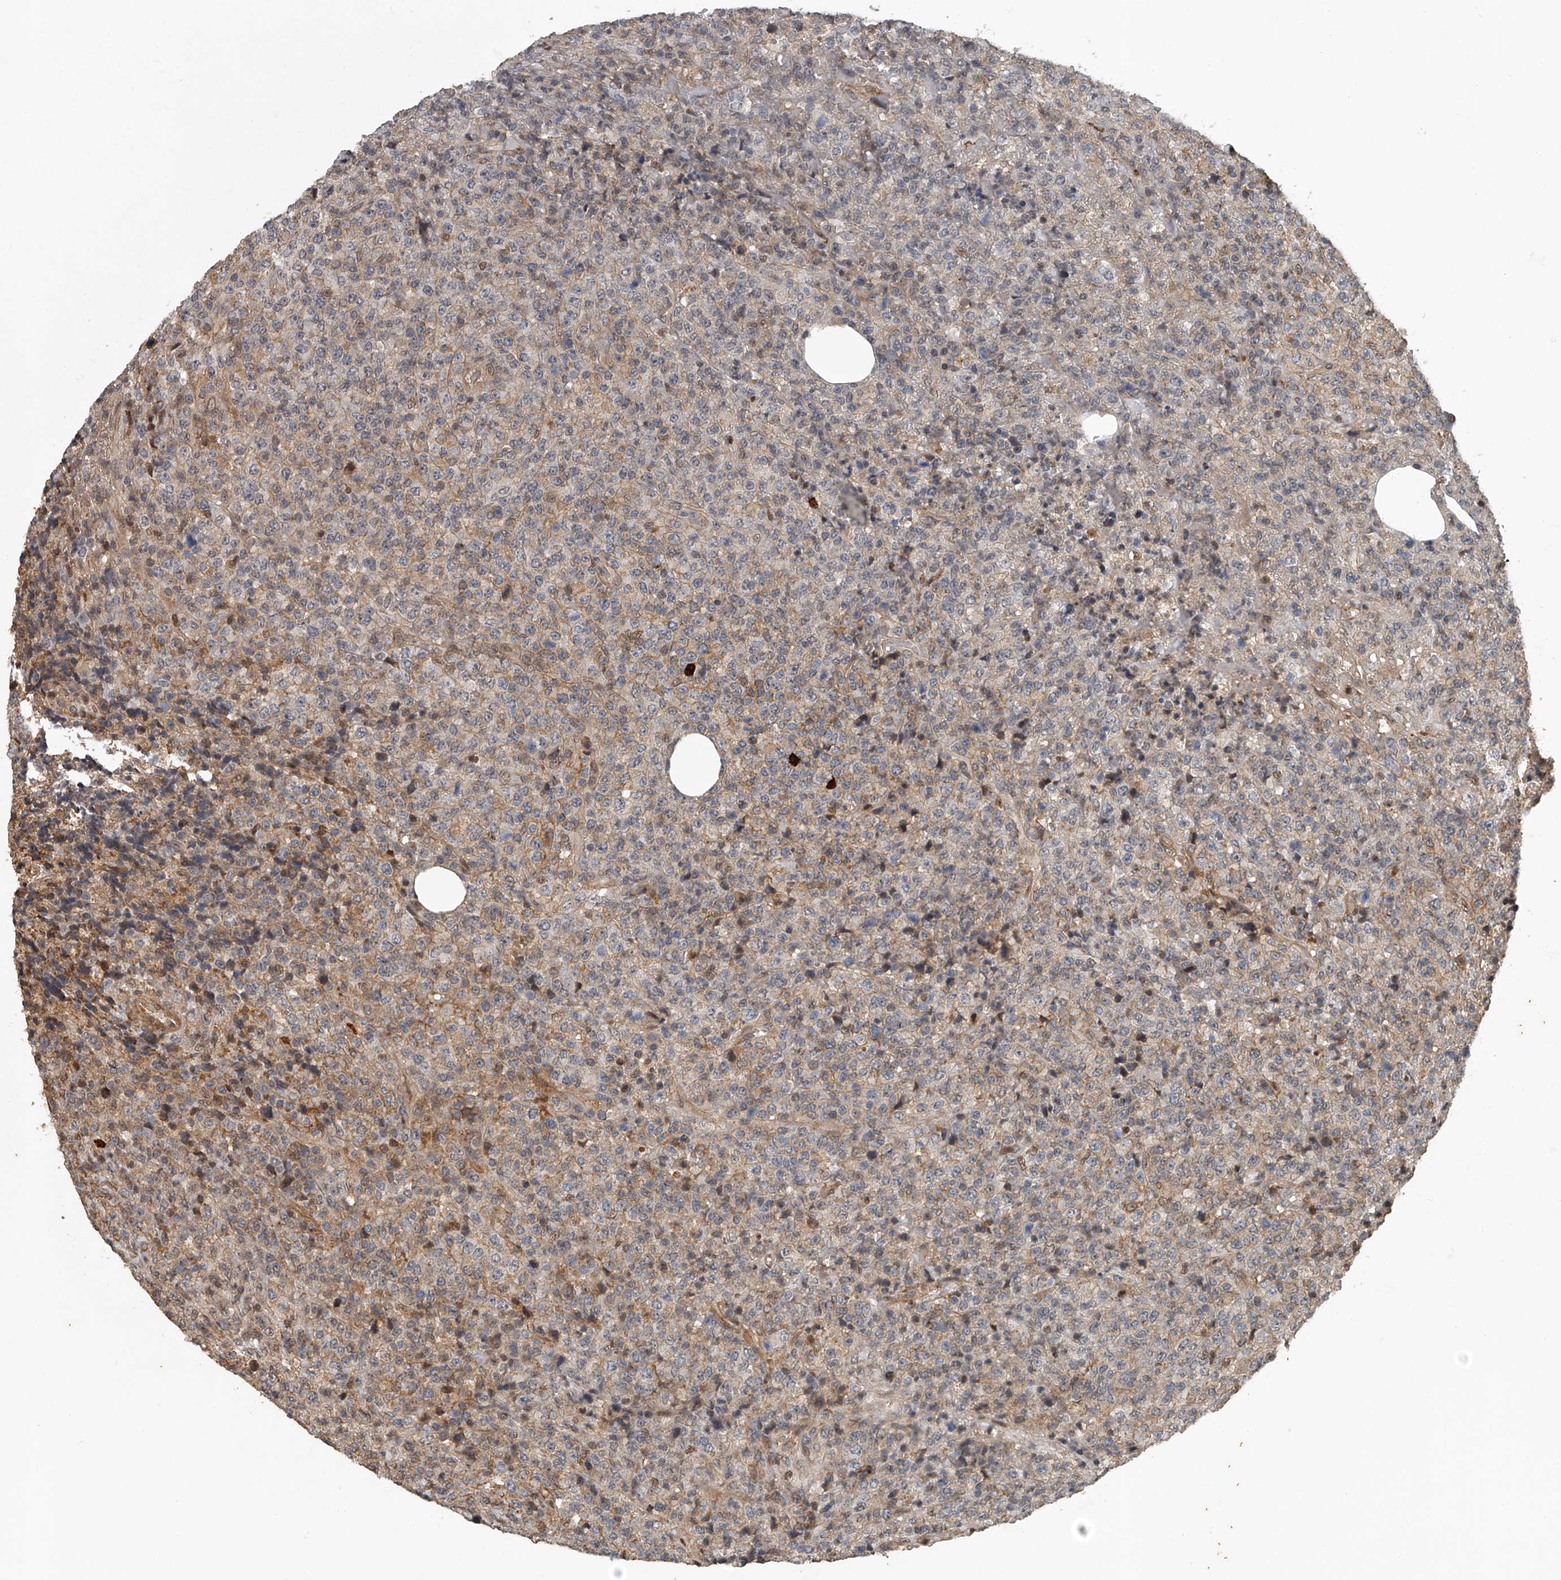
{"staining": {"intensity": "negative", "quantity": "none", "location": "none"}, "tissue": "lymphoma", "cell_type": "Tumor cells", "image_type": "cancer", "snomed": [{"axis": "morphology", "description": "Malignant lymphoma, non-Hodgkin's type, High grade"}, {"axis": "topography", "description": "Lymph node"}], "caption": "A photomicrograph of human high-grade malignant lymphoma, non-Hodgkin's type is negative for staining in tumor cells. The staining was performed using DAB (3,3'-diaminobenzidine) to visualize the protein expression in brown, while the nuclei were stained in blue with hematoxylin (Magnification: 20x).", "gene": "PLEKHG1", "patient": {"sex": "male", "age": 13}}